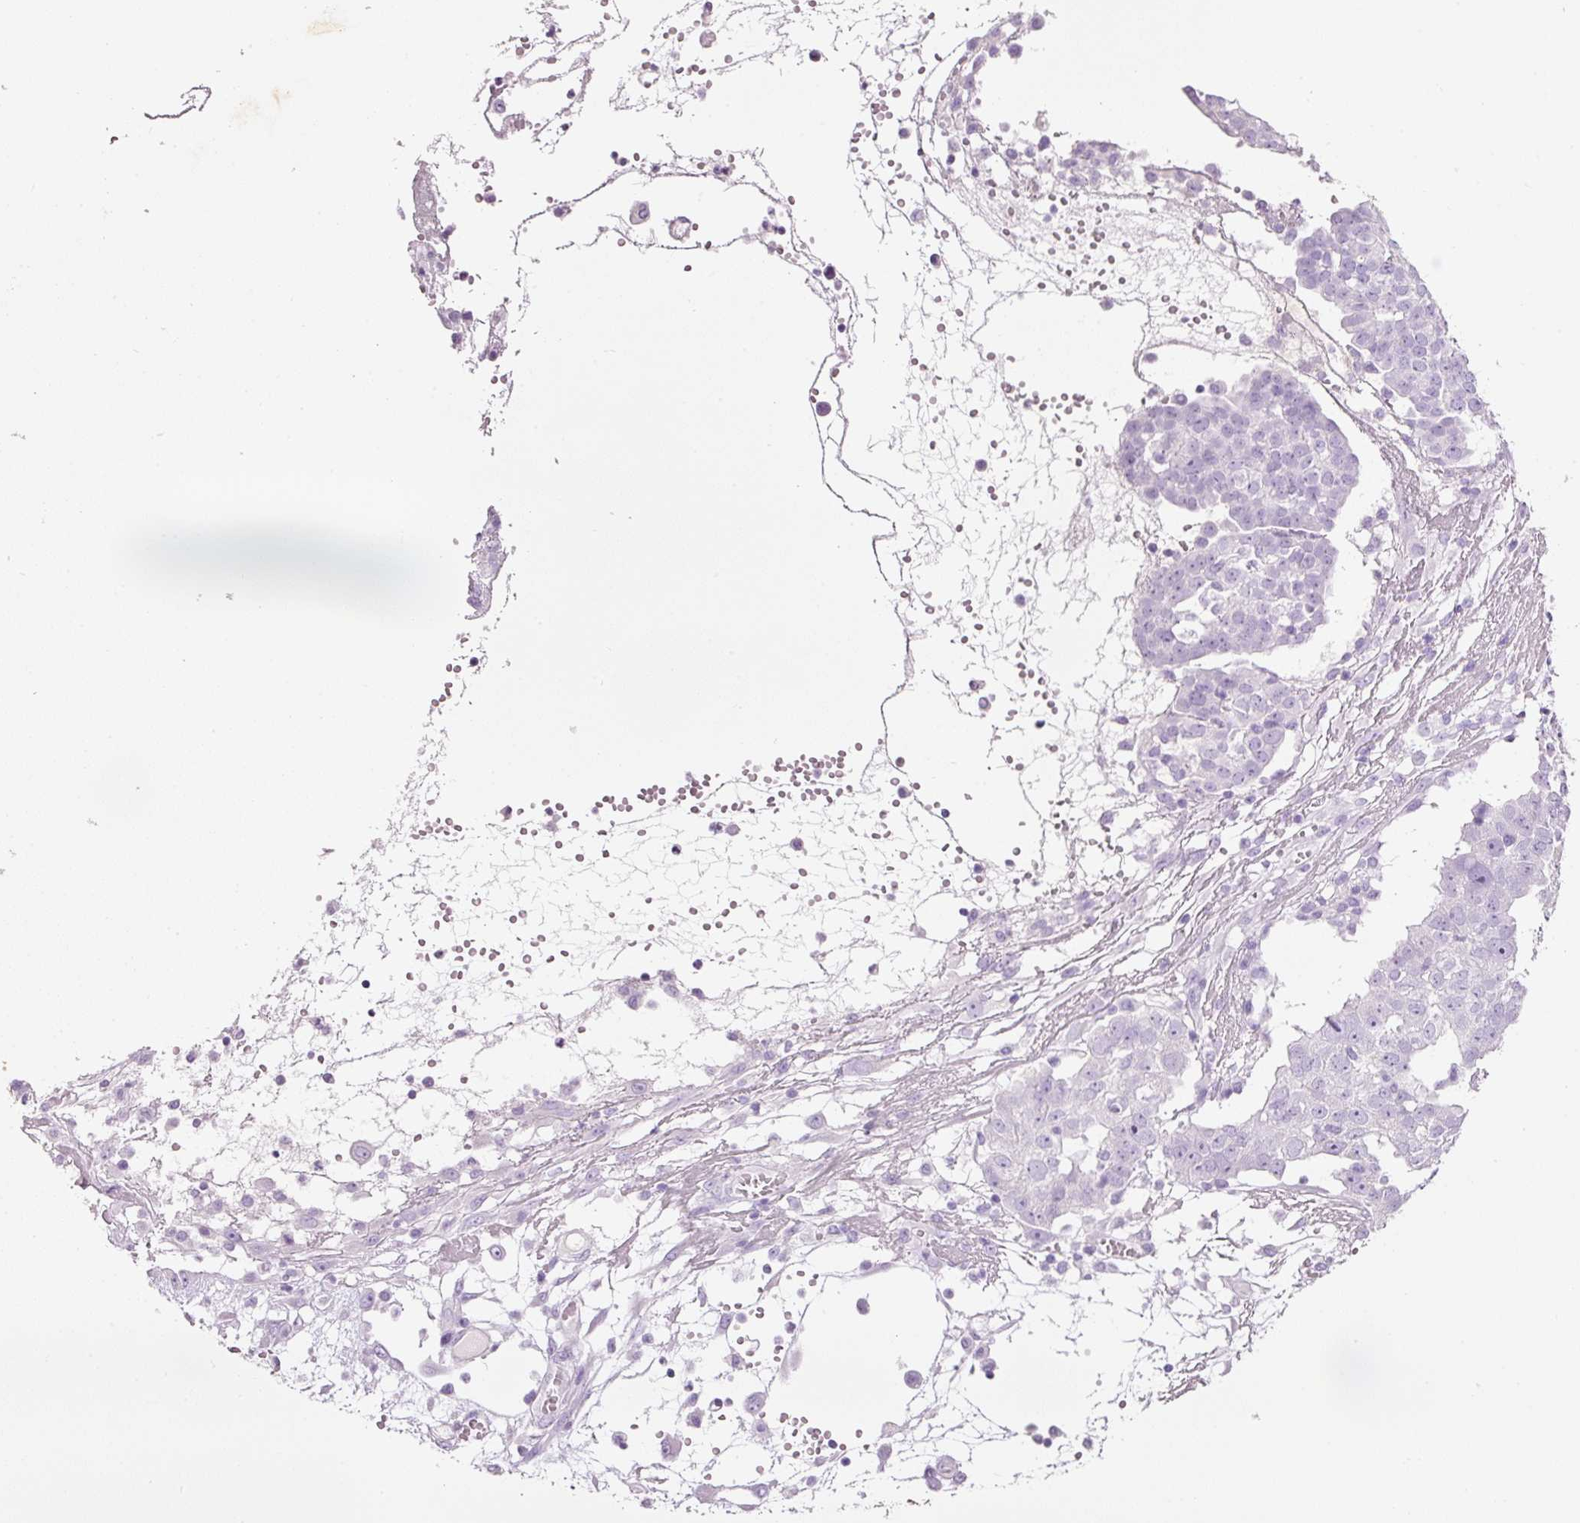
{"staining": {"intensity": "negative", "quantity": "none", "location": "none"}, "tissue": "ovarian cancer", "cell_type": "Tumor cells", "image_type": "cancer", "snomed": [{"axis": "morphology", "description": "Cystadenocarcinoma, serous, NOS"}, {"axis": "topography", "description": "Soft tissue"}, {"axis": "topography", "description": "Ovary"}], "caption": "An immunohistochemistry histopathology image of ovarian cancer is shown. There is no staining in tumor cells of ovarian cancer.", "gene": "MFAP4", "patient": {"sex": "female", "age": 57}}